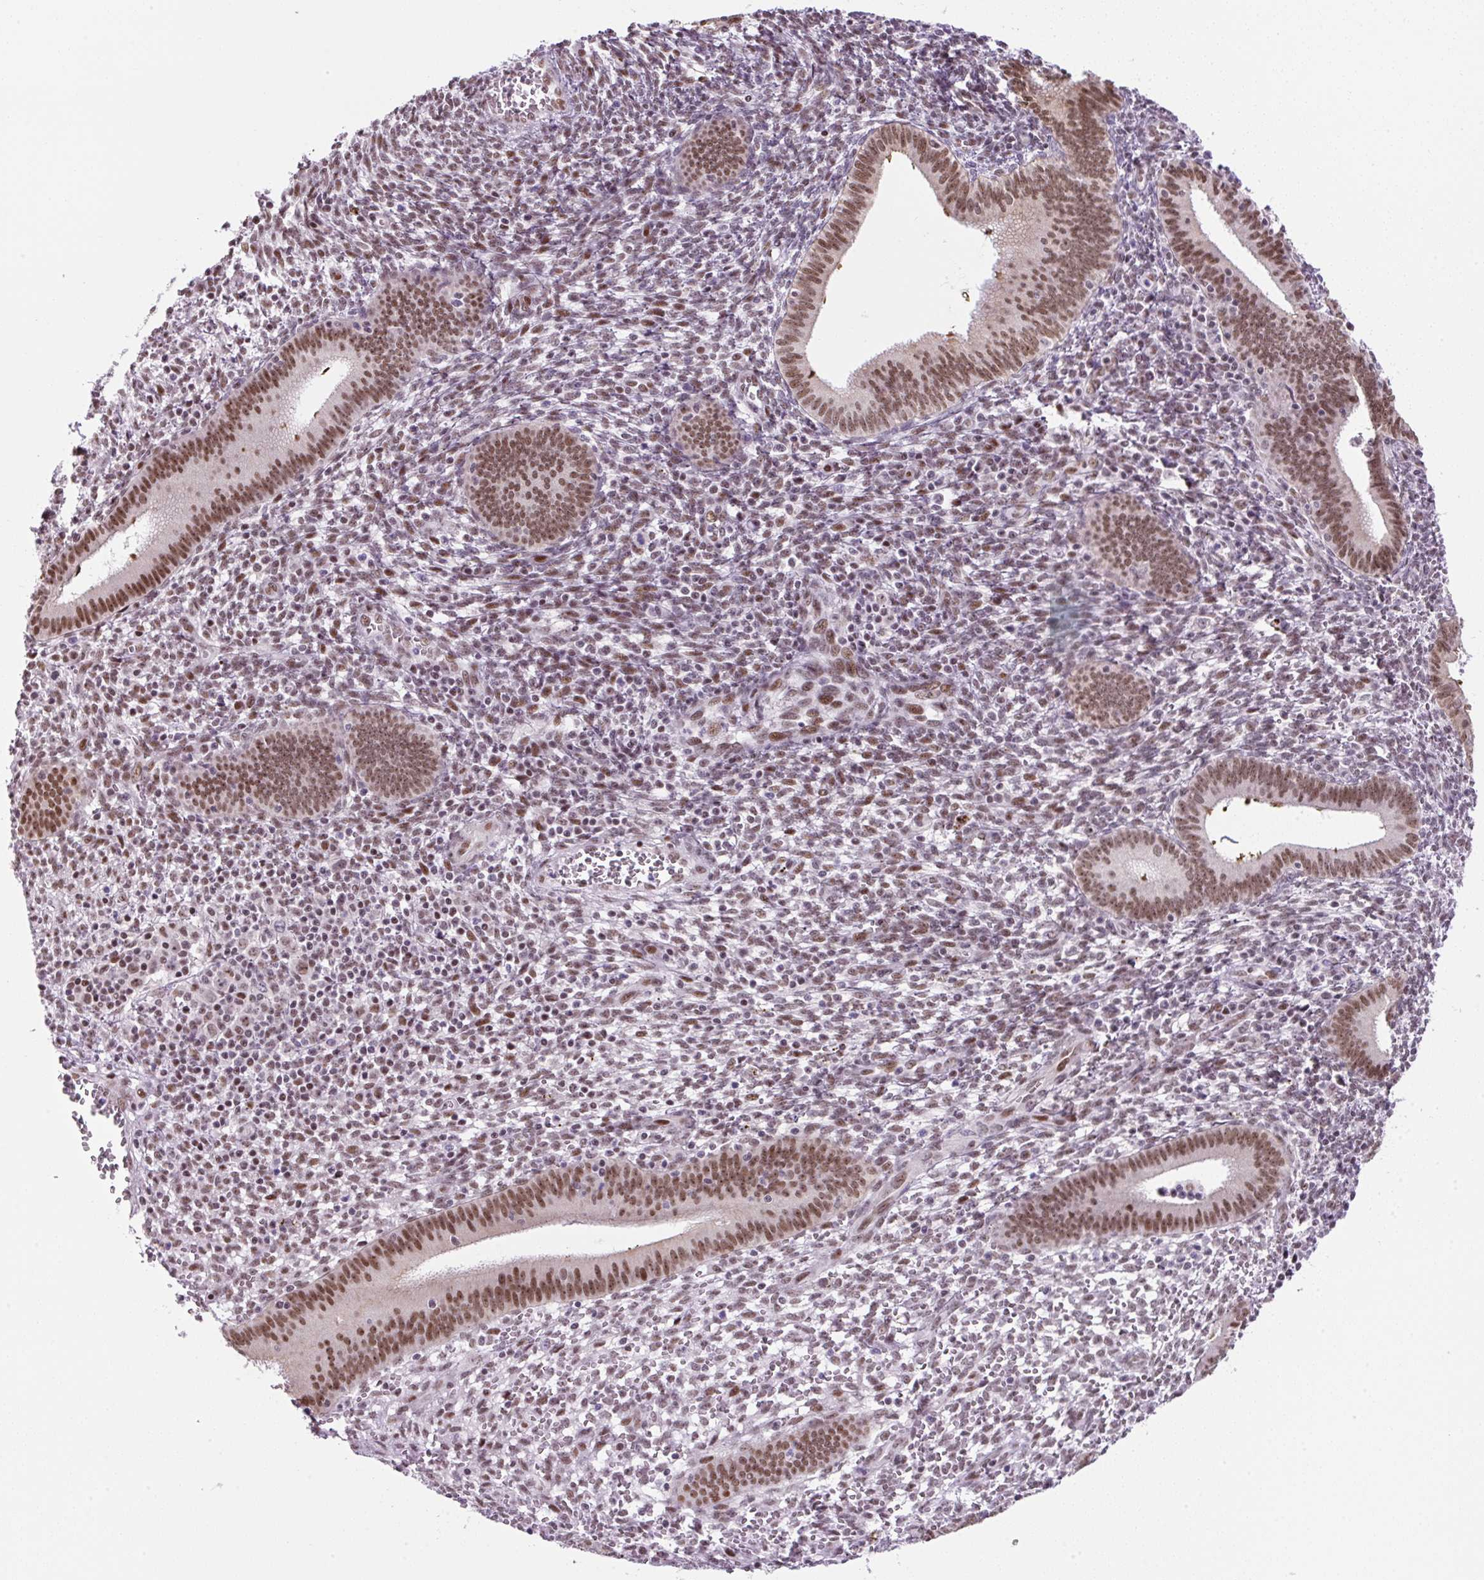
{"staining": {"intensity": "moderate", "quantity": "25%-75%", "location": "nuclear"}, "tissue": "endometrium", "cell_type": "Cells in endometrial stroma", "image_type": "normal", "snomed": [{"axis": "morphology", "description": "Normal tissue, NOS"}, {"axis": "topography", "description": "Endometrium"}], "caption": "Immunohistochemical staining of unremarkable human endometrium exhibits medium levels of moderate nuclear staining in approximately 25%-75% of cells in endometrial stroma. The staining was performed using DAB, with brown indicating positive protein expression. Nuclei are stained blue with hematoxylin.", "gene": "TAF1A", "patient": {"sex": "female", "age": 41}}